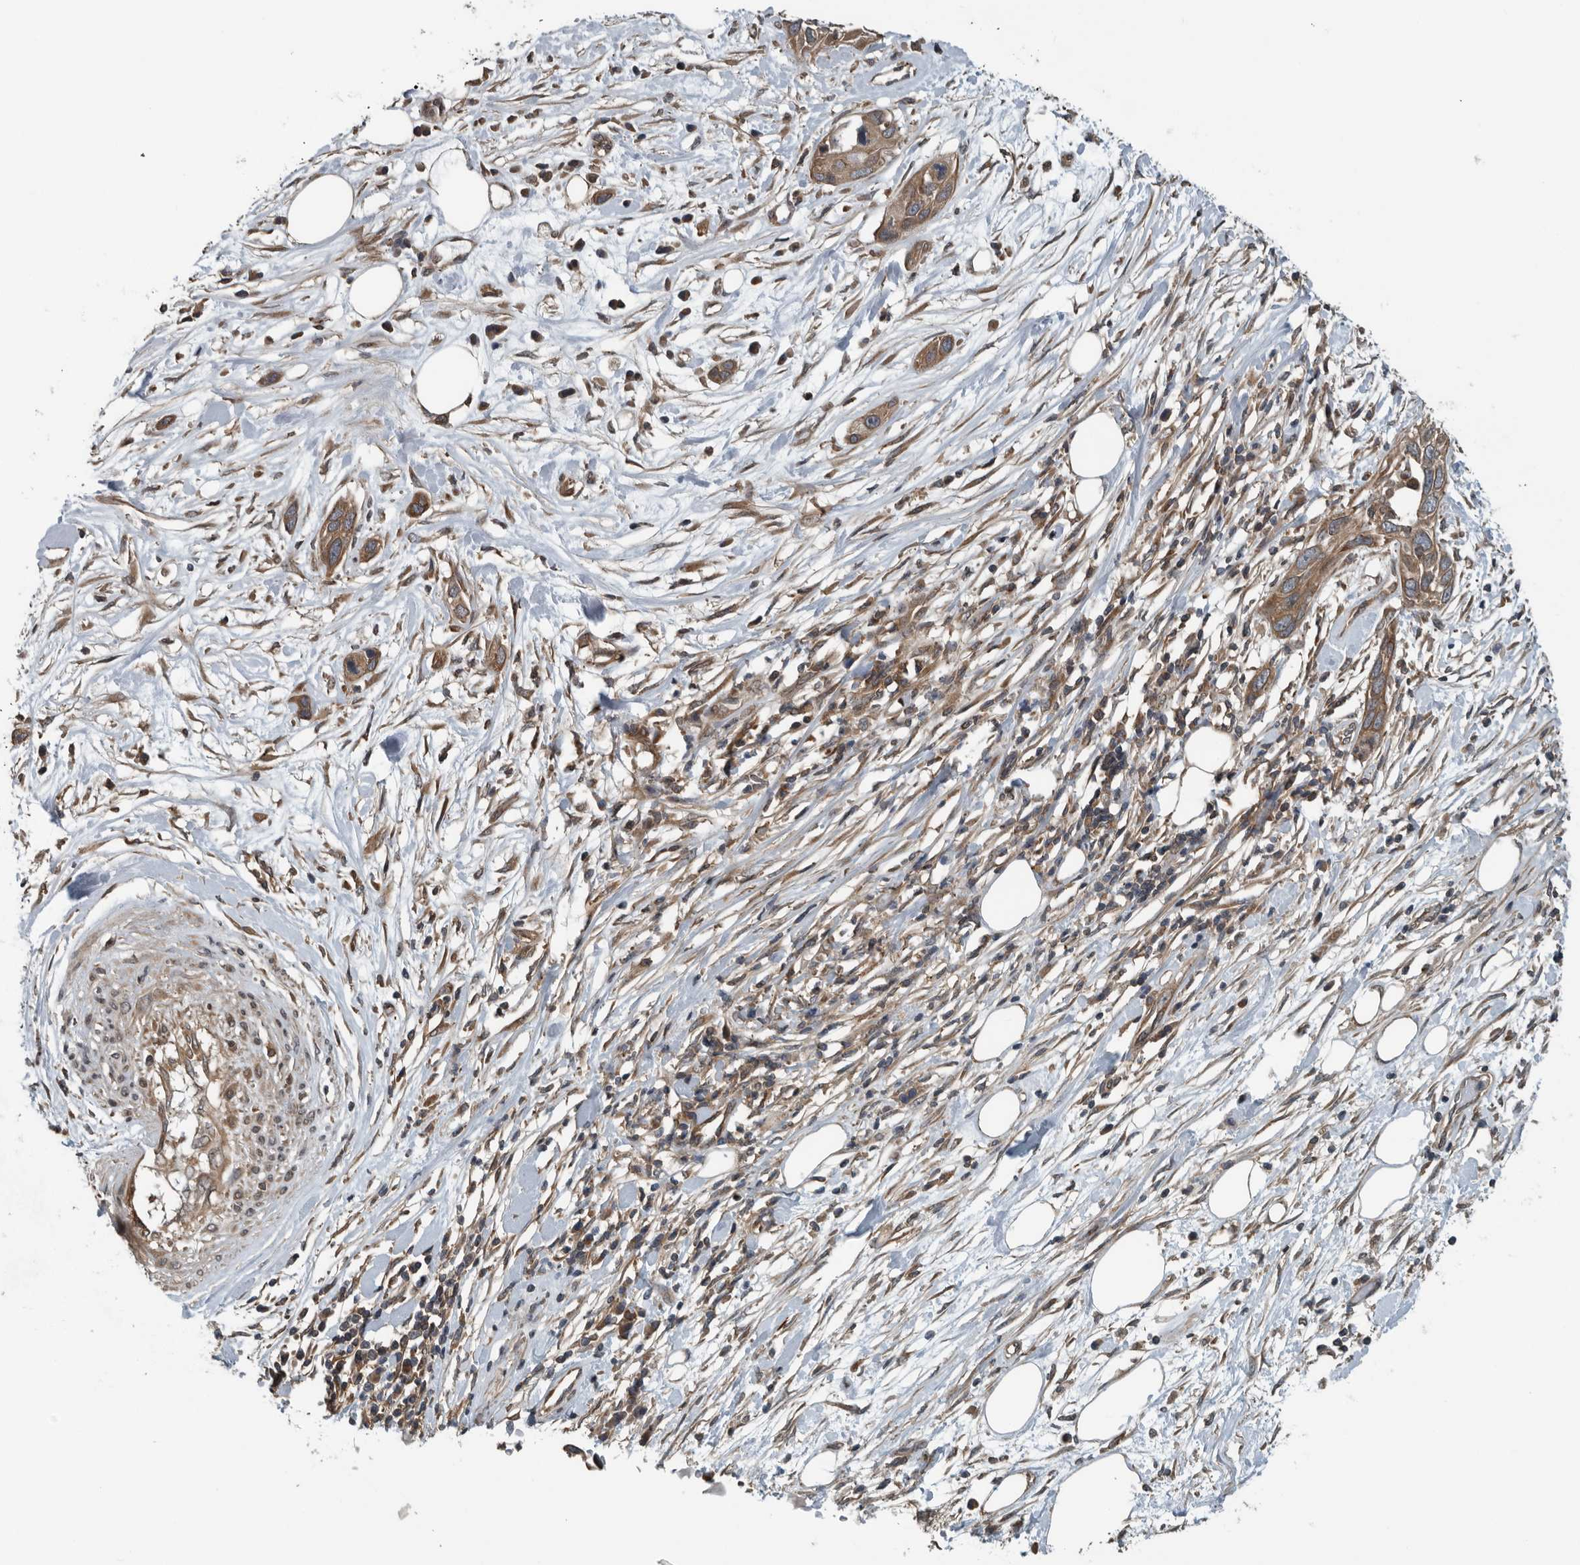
{"staining": {"intensity": "moderate", "quantity": ">75%", "location": "cytoplasmic/membranous"}, "tissue": "pancreatic cancer", "cell_type": "Tumor cells", "image_type": "cancer", "snomed": [{"axis": "morphology", "description": "Adenocarcinoma, NOS"}, {"axis": "topography", "description": "Pancreas"}], "caption": "Protein staining by immunohistochemistry shows moderate cytoplasmic/membranous positivity in approximately >75% of tumor cells in adenocarcinoma (pancreatic). (DAB (3,3'-diaminobenzidine) IHC with brightfield microscopy, high magnification).", "gene": "AMFR", "patient": {"sex": "female", "age": 60}}